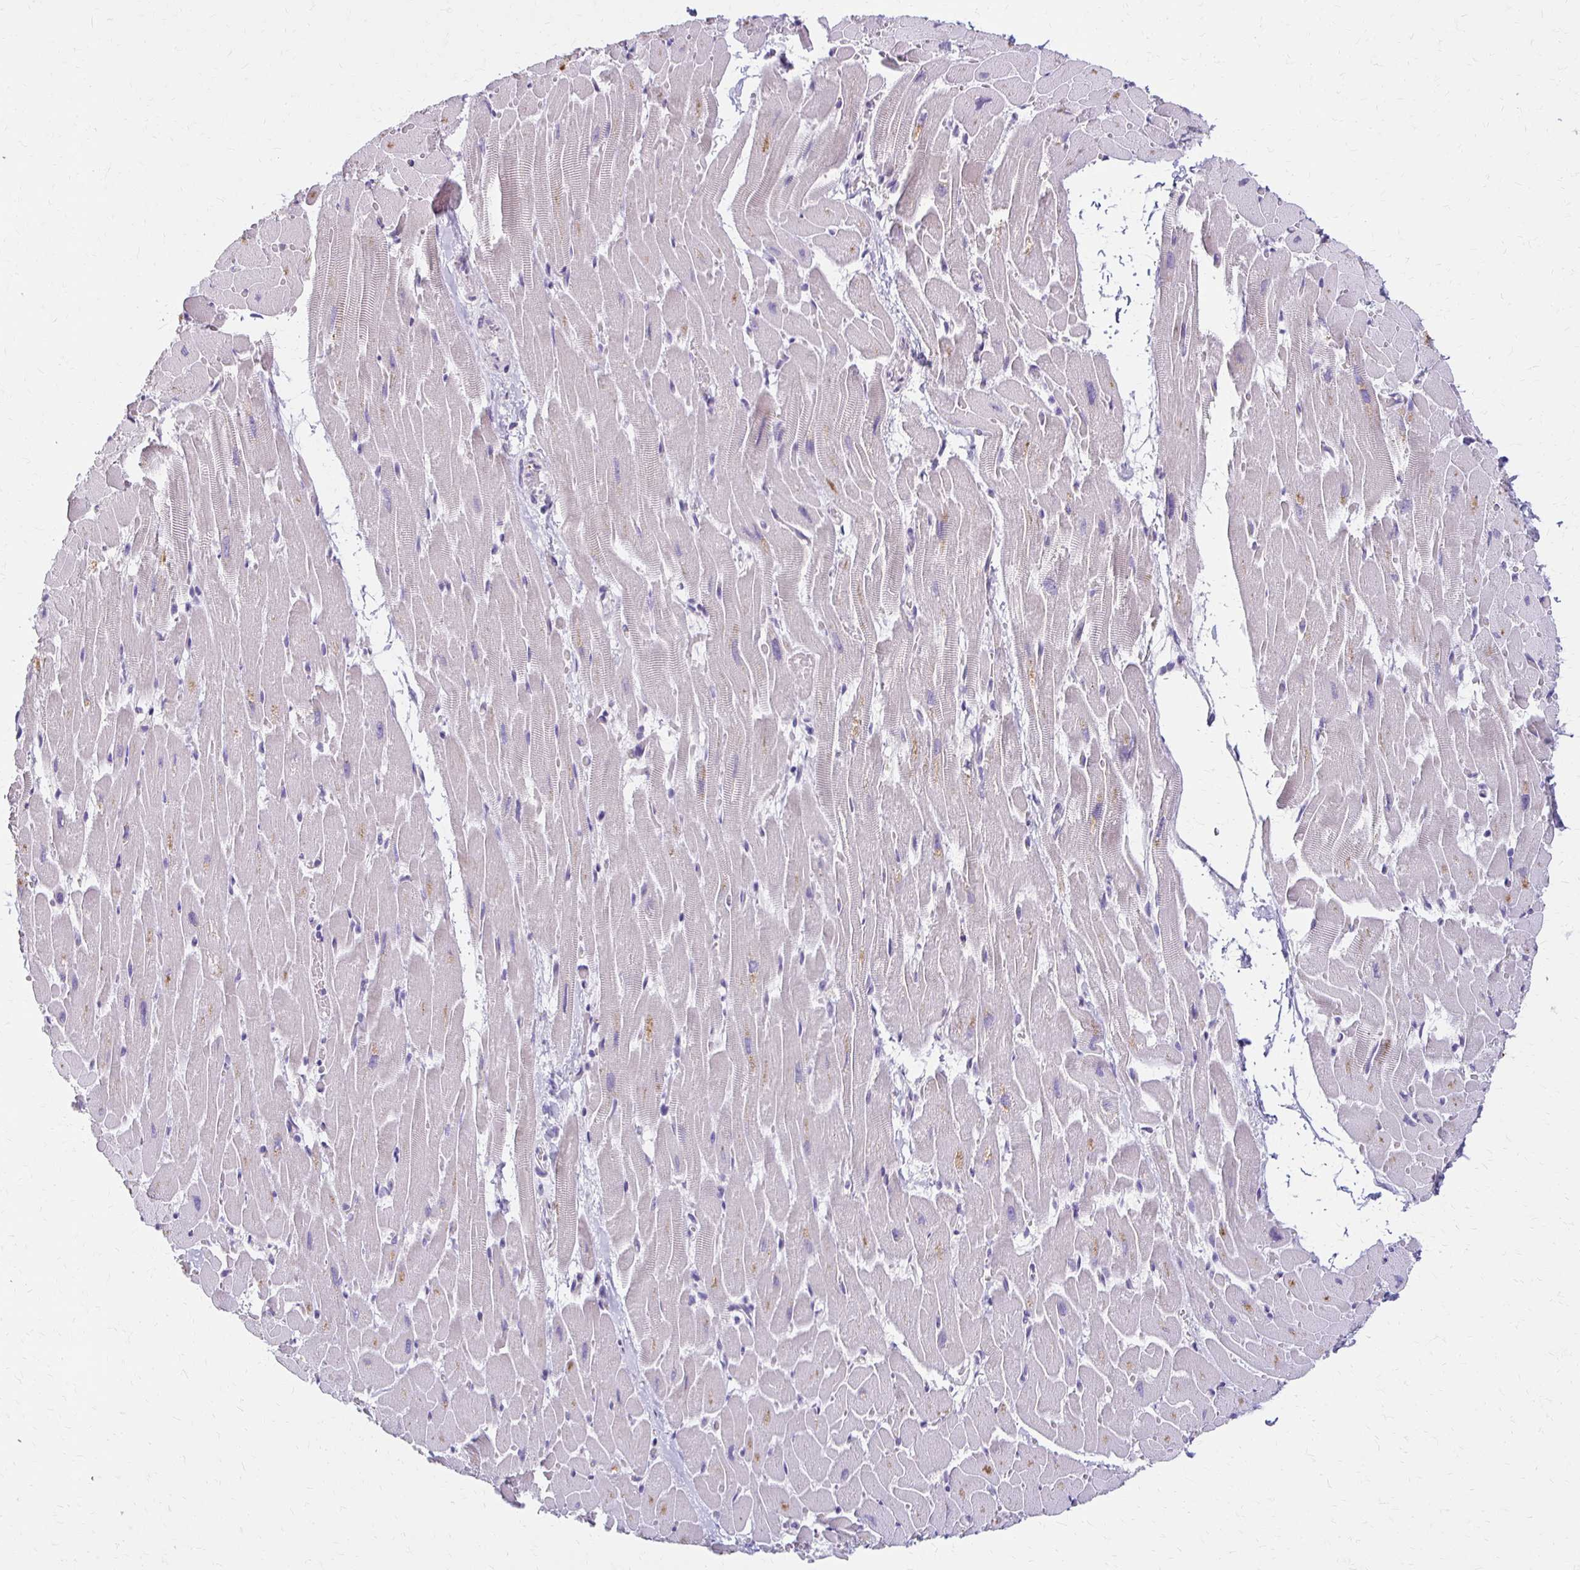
{"staining": {"intensity": "moderate", "quantity": "<25%", "location": "cytoplasmic/membranous"}, "tissue": "heart muscle", "cell_type": "Cardiomyocytes", "image_type": "normal", "snomed": [{"axis": "morphology", "description": "Normal tissue, NOS"}, {"axis": "topography", "description": "Heart"}], "caption": "Immunohistochemistry (IHC) histopathology image of normal heart muscle: human heart muscle stained using immunohistochemistry (IHC) displays low levels of moderate protein expression localized specifically in the cytoplasmic/membranous of cardiomyocytes, appearing as a cytoplasmic/membranous brown color.", "gene": "BBS12", "patient": {"sex": "male", "age": 37}}